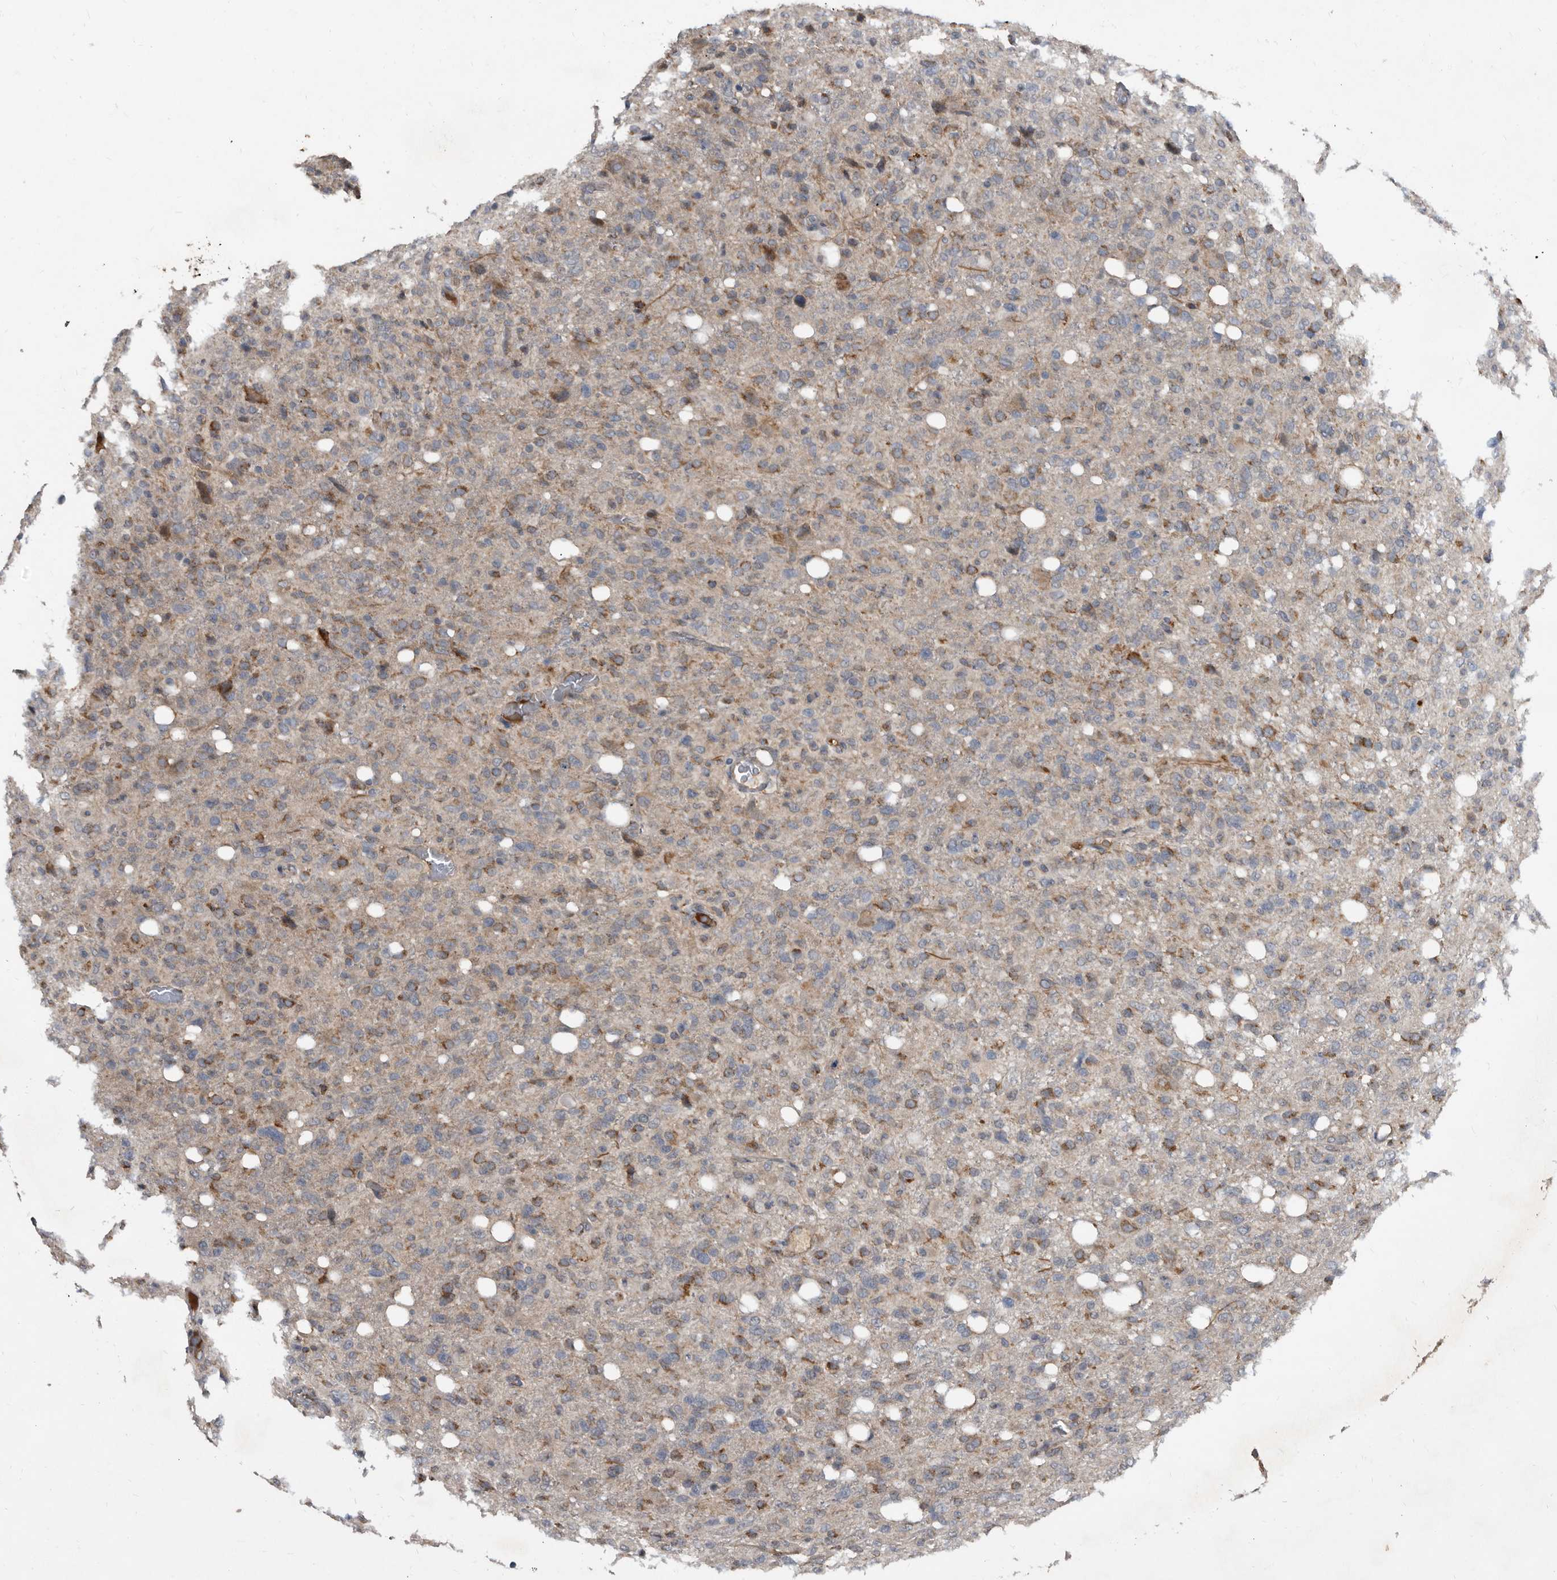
{"staining": {"intensity": "moderate", "quantity": "25%-75%", "location": "cytoplasmic/membranous"}, "tissue": "glioma", "cell_type": "Tumor cells", "image_type": "cancer", "snomed": [{"axis": "morphology", "description": "Glioma, malignant, High grade"}, {"axis": "topography", "description": "Brain"}], "caption": "The immunohistochemical stain shows moderate cytoplasmic/membranous expression in tumor cells of high-grade glioma (malignant) tissue.", "gene": "PI15", "patient": {"sex": "female", "age": 57}}